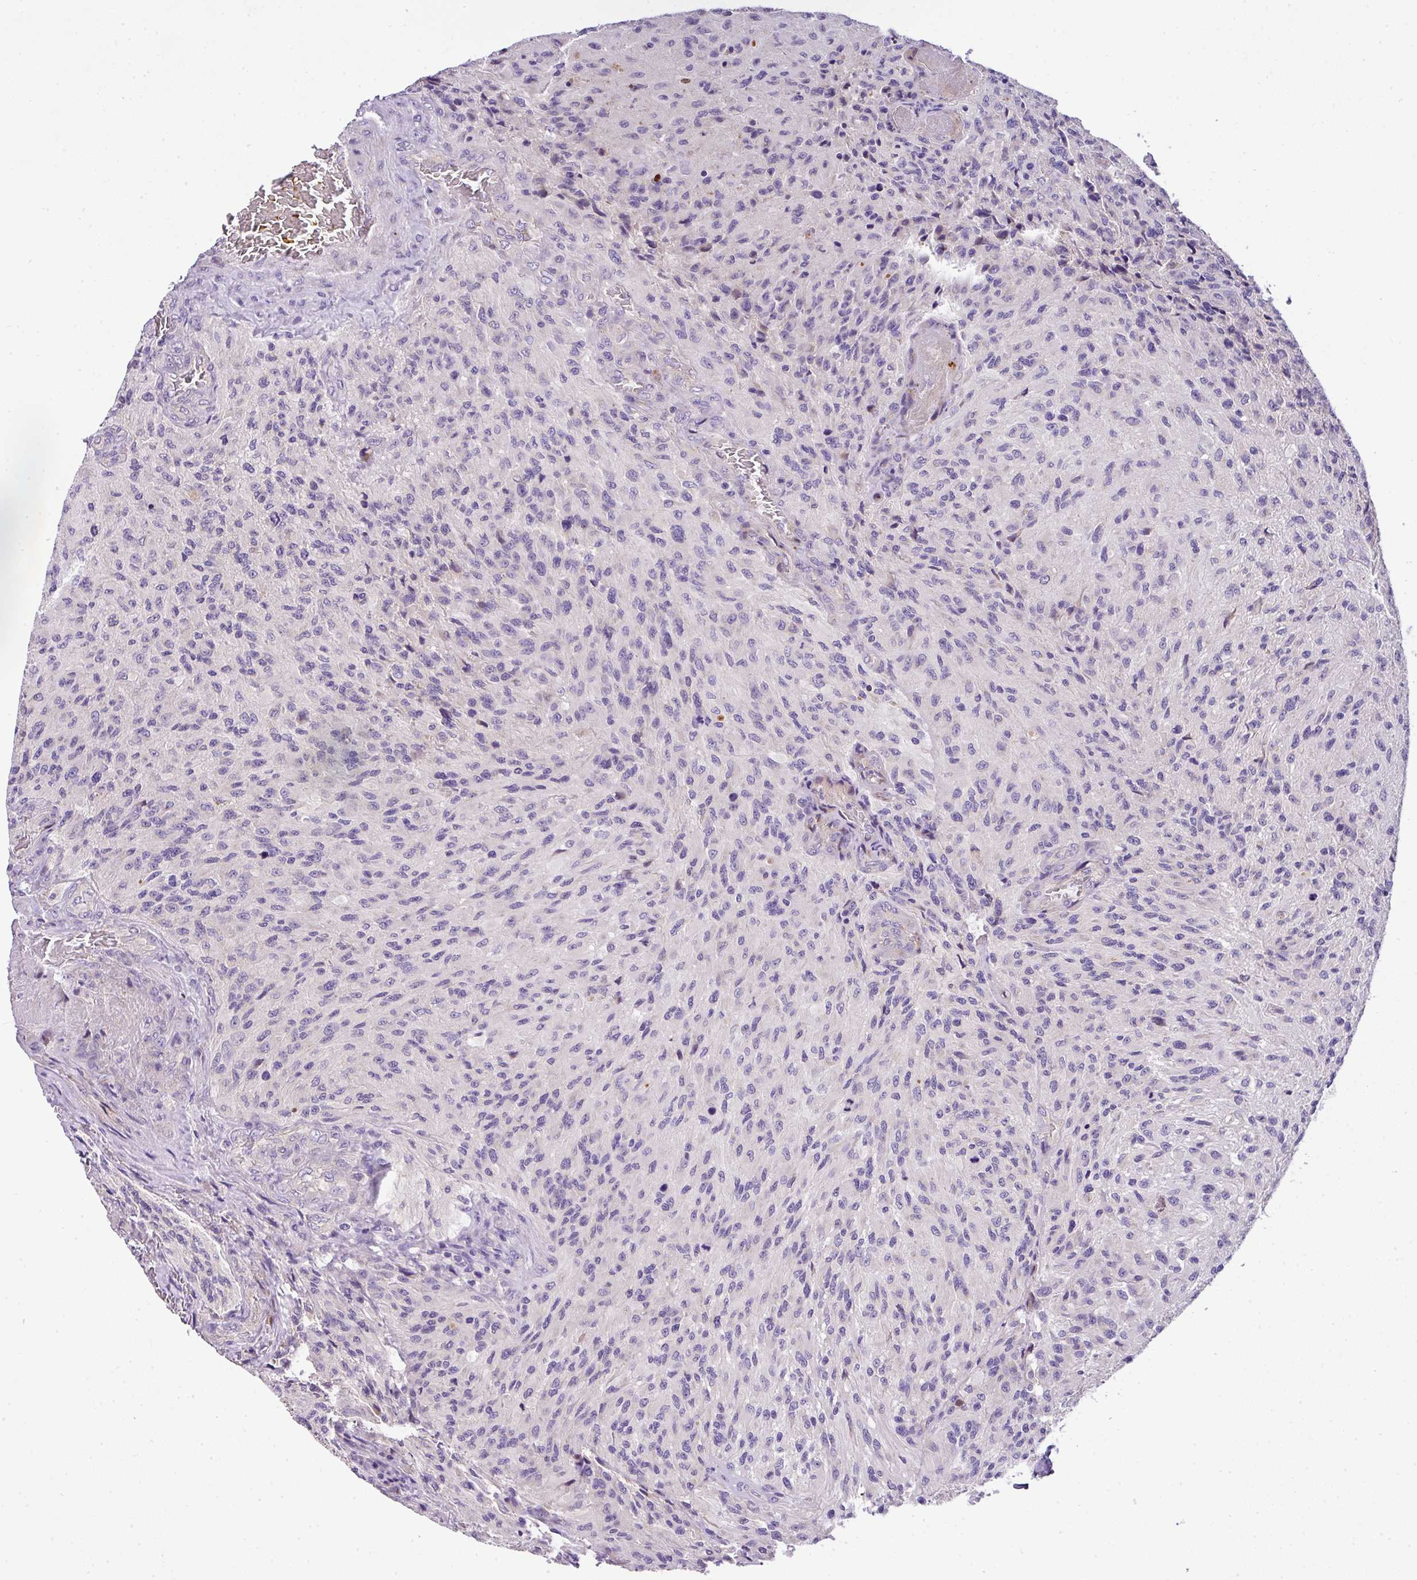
{"staining": {"intensity": "negative", "quantity": "none", "location": "none"}, "tissue": "glioma", "cell_type": "Tumor cells", "image_type": "cancer", "snomed": [{"axis": "morphology", "description": "Normal tissue, NOS"}, {"axis": "morphology", "description": "Glioma, malignant, High grade"}, {"axis": "topography", "description": "Cerebral cortex"}], "caption": "The histopathology image exhibits no significant expression in tumor cells of glioma. (Brightfield microscopy of DAB (3,3'-diaminobenzidine) immunohistochemistry (IHC) at high magnification).", "gene": "ANXA2R", "patient": {"sex": "male", "age": 56}}